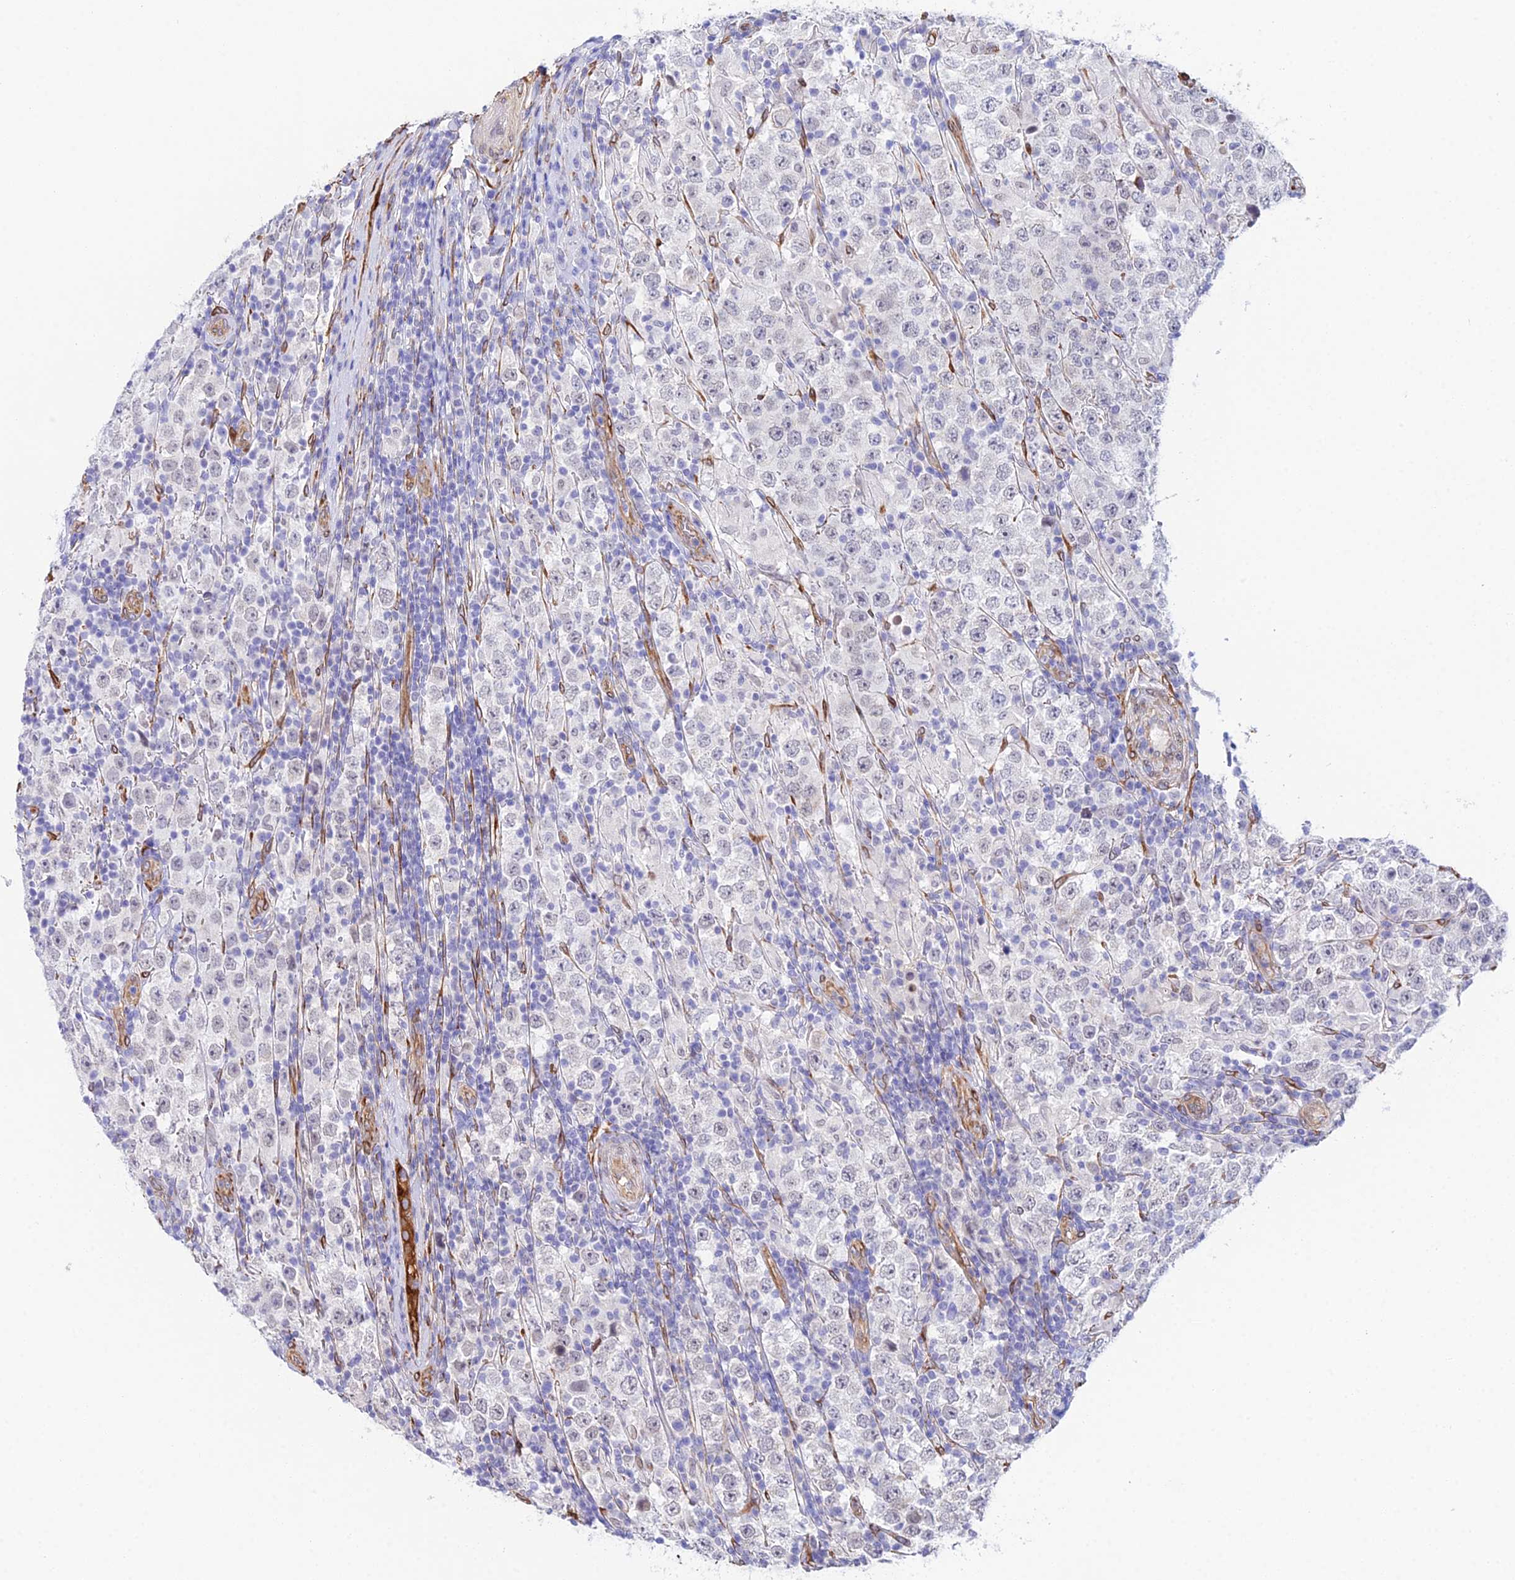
{"staining": {"intensity": "negative", "quantity": "none", "location": "none"}, "tissue": "testis cancer", "cell_type": "Tumor cells", "image_type": "cancer", "snomed": [{"axis": "morphology", "description": "Normal tissue, NOS"}, {"axis": "morphology", "description": "Urothelial carcinoma, High grade"}, {"axis": "morphology", "description": "Seminoma, NOS"}, {"axis": "morphology", "description": "Carcinoma, Embryonal, NOS"}, {"axis": "topography", "description": "Urinary bladder"}, {"axis": "topography", "description": "Testis"}], "caption": "Protein analysis of embryonal carcinoma (testis) demonstrates no significant expression in tumor cells.", "gene": "MXRA7", "patient": {"sex": "male", "age": 41}}